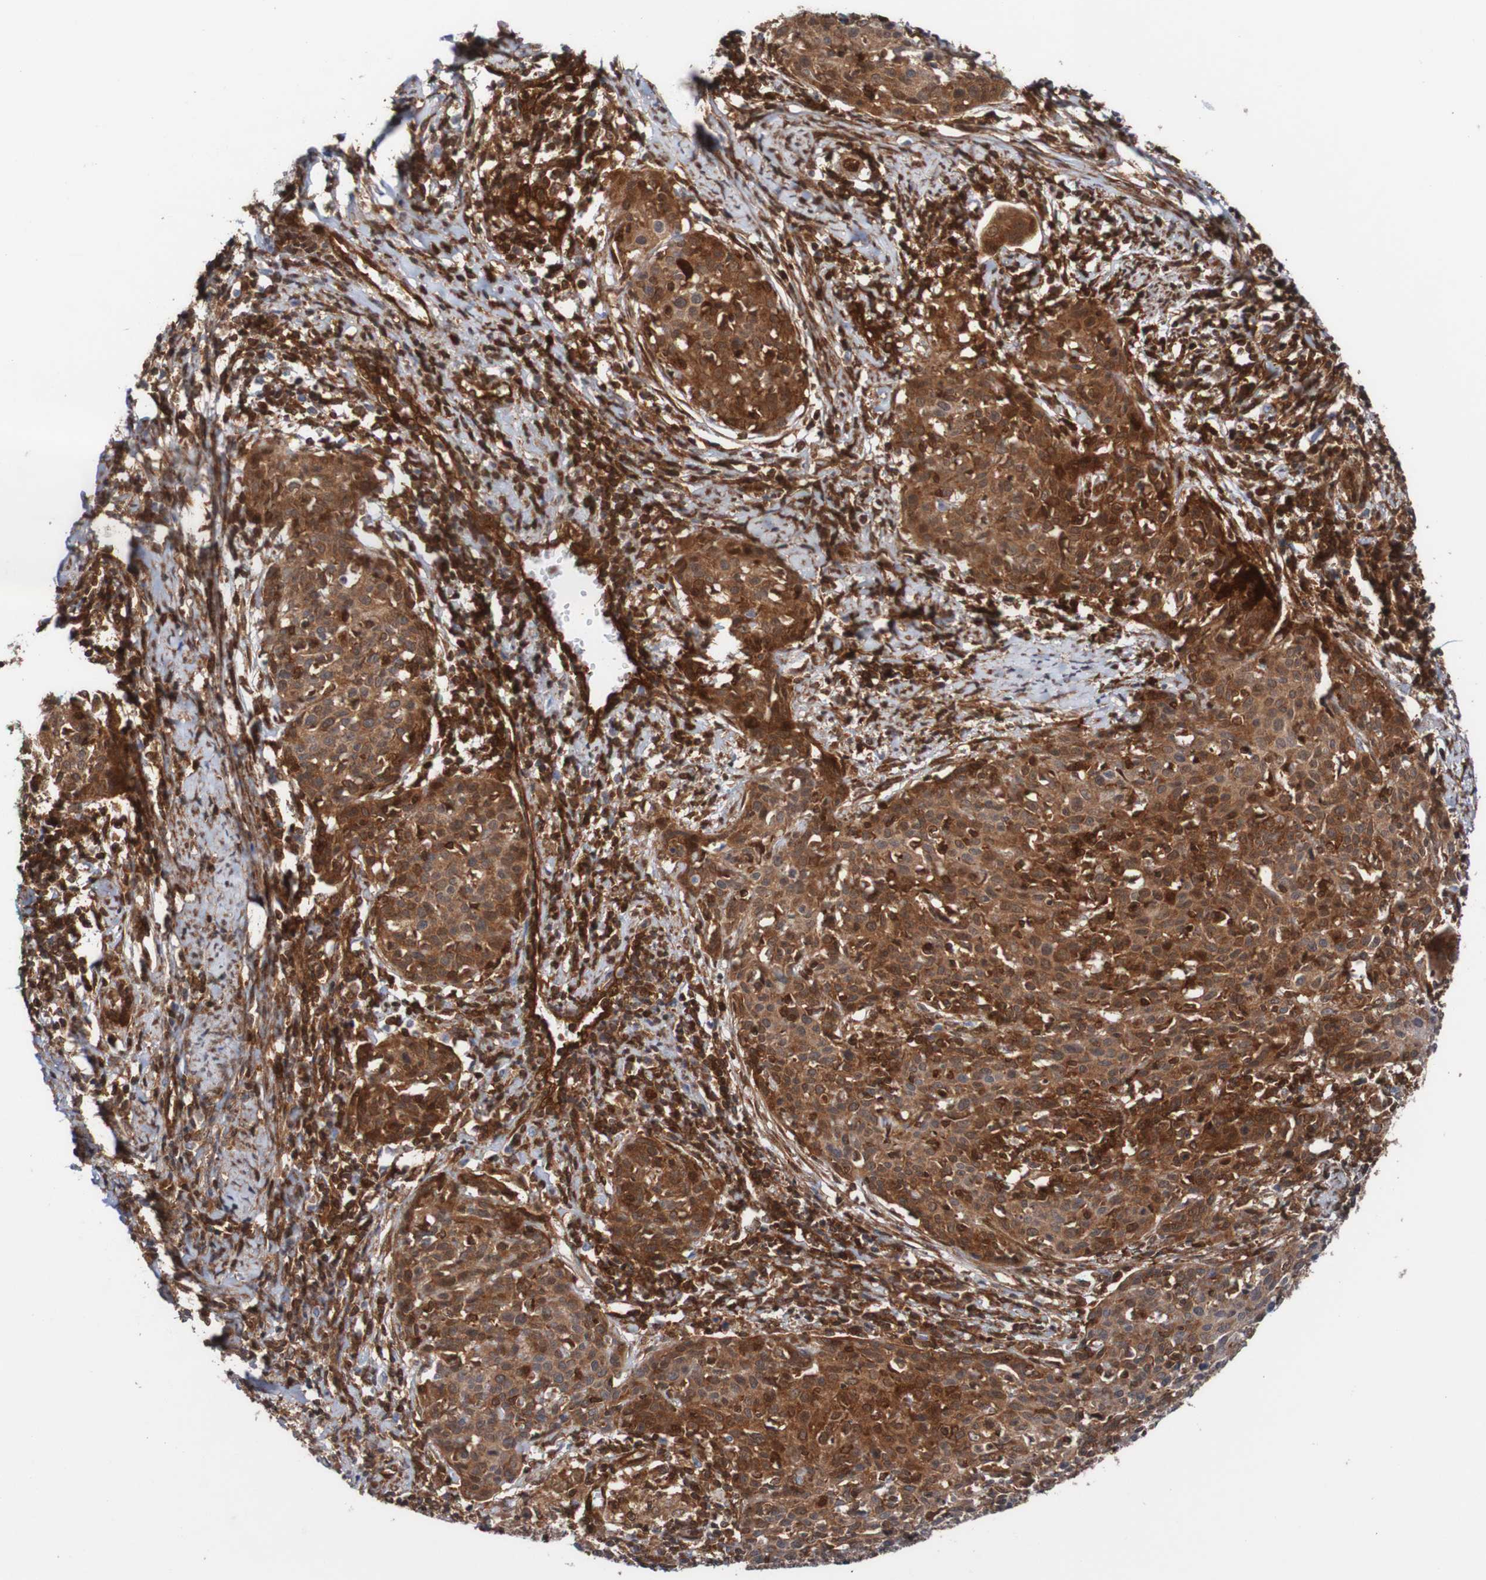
{"staining": {"intensity": "strong", "quantity": ">75%", "location": "cytoplasmic/membranous"}, "tissue": "cervical cancer", "cell_type": "Tumor cells", "image_type": "cancer", "snomed": [{"axis": "morphology", "description": "Squamous cell carcinoma, NOS"}, {"axis": "topography", "description": "Cervix"}], "caption": "High-power microscopy captured an IHC image of cervical squamous cell carcinoma, revealing strong cytoplasmic/membranous expression in approximately >75% of tumor cells.", "gene": "RIGI", "patient": {"sex": "female", "age": 38}}